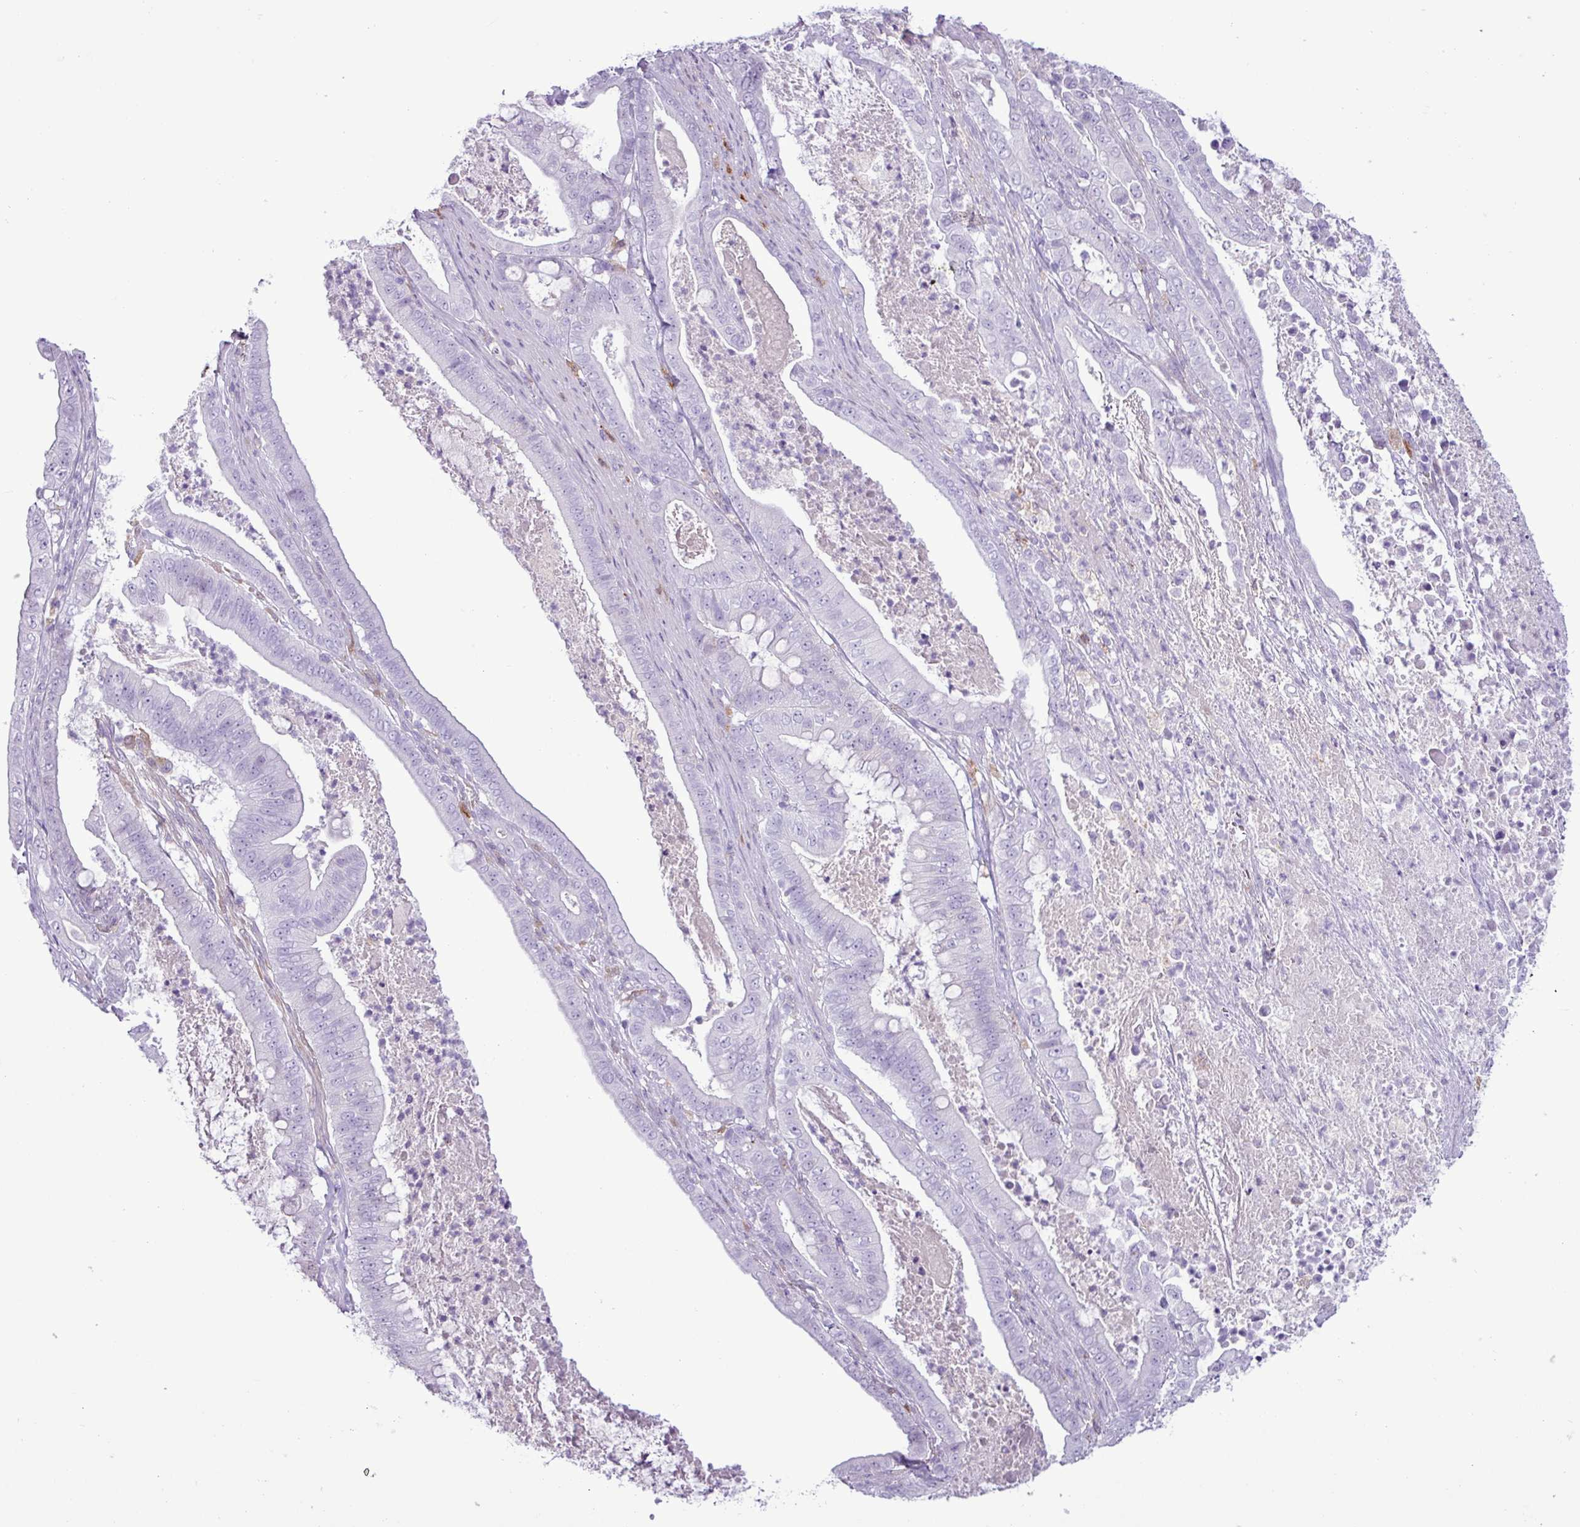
{"staining": {"intensity": "negative", "quantity": "none", "location": "none"}, "tissue": "pancreatic cancer", "cell_type": "Tumor cells", "image_type": "cancer", "snomed": [{"axis": "morphology", "description": "Adenocarcinoma, NOS"}, {"axis": "topography", "description": "Pancreas"}], "caption": "Pancreatic cancer (adenocarcinoma) was stained to show a protein in brown. There is no significant expression in tumor cells.", "gene": "TMEM200C", "patient": {"sex": "male", "age": 71}}